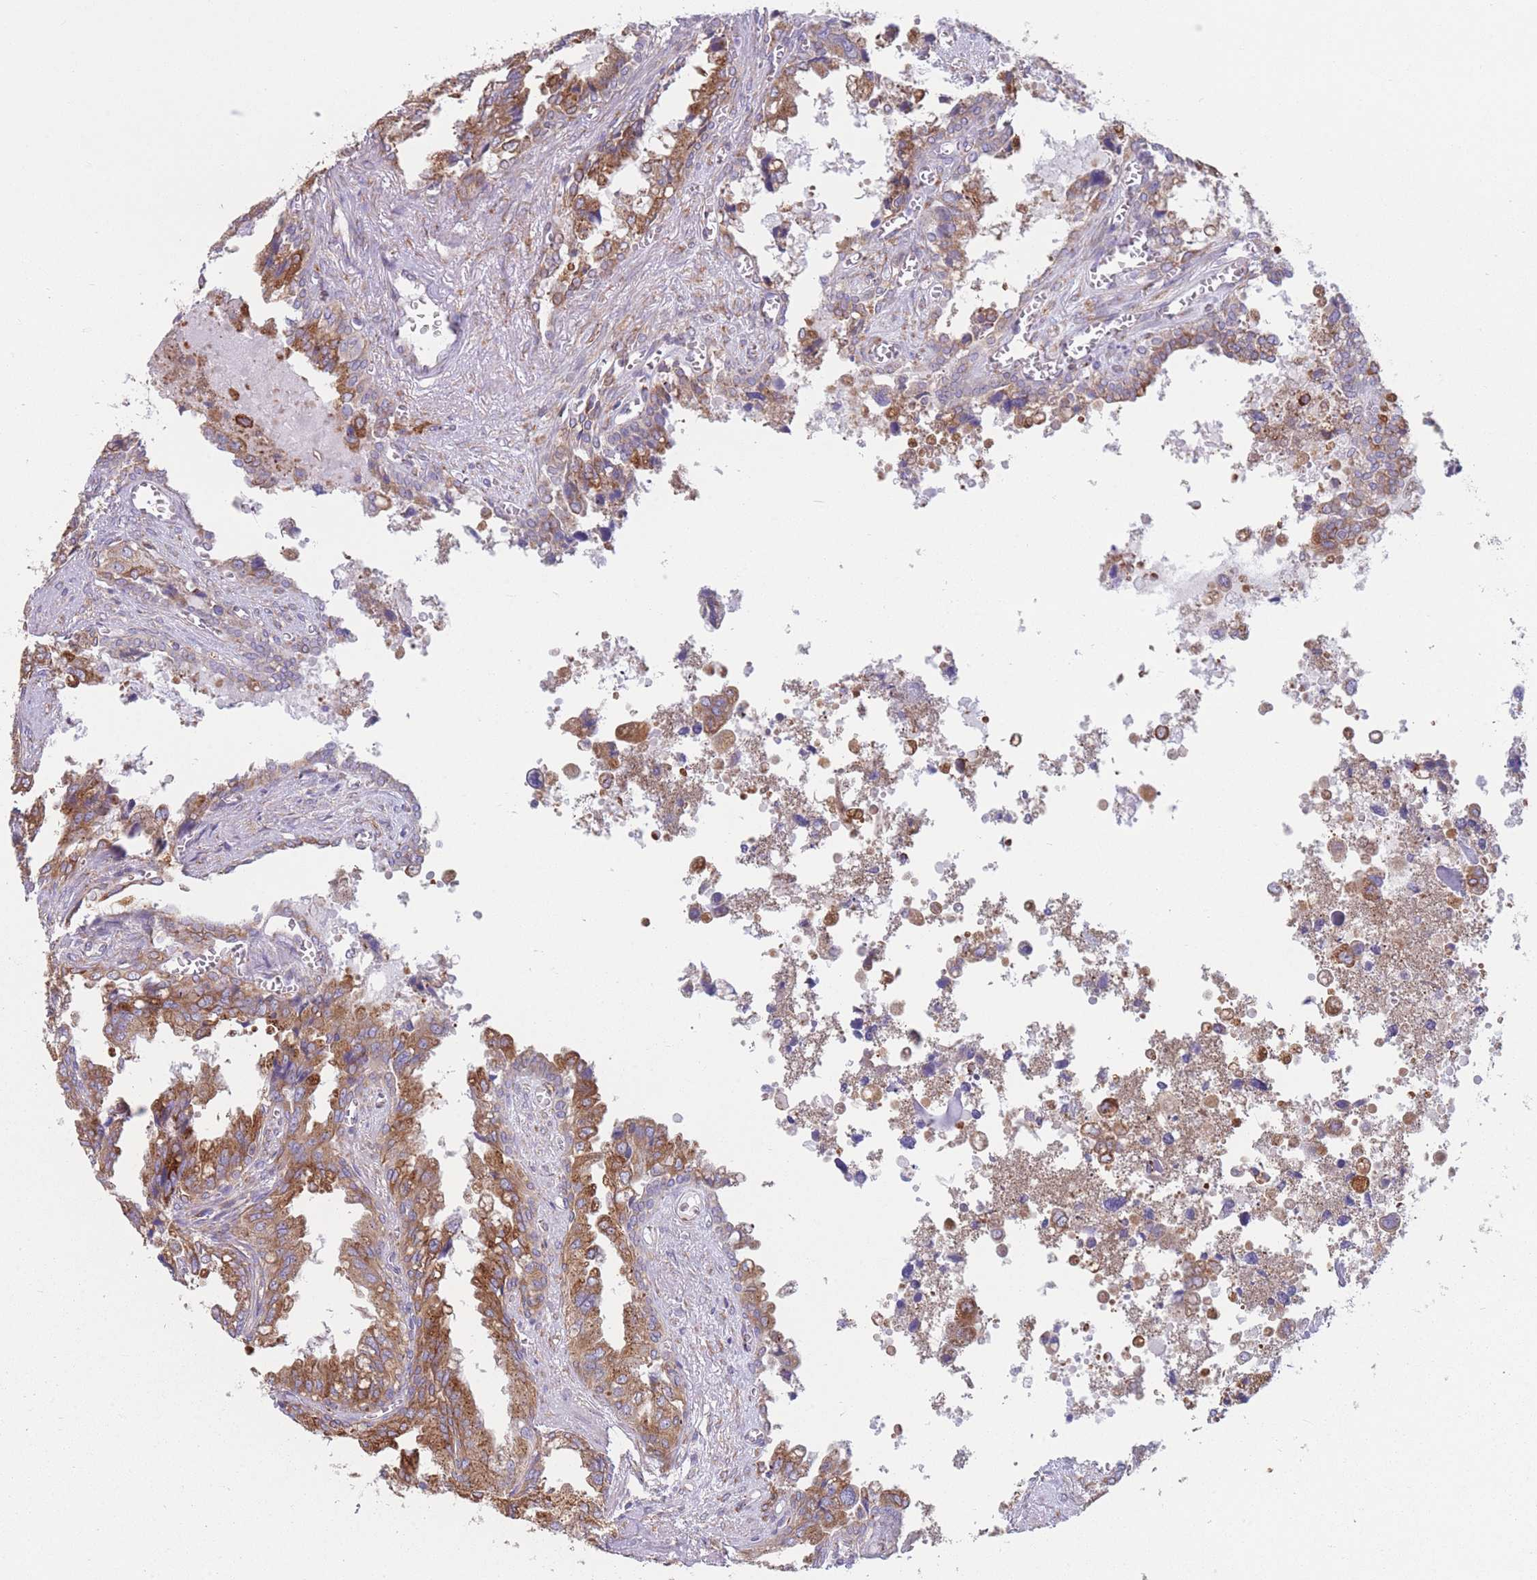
{"staining": {"intensity": "moderate", "quantity": "25%-75%", "location": "cytoplasmic/membranous"}, "tissue": "seminal vesicle", "cell_type": "Glandular cells", "image_type": "normal", "snomed": [{"axis": "morphology", "description": "Normal tissue, NOS"}, {"axis": "topography", "description": "Seminal veicle"}], "caption": "Immunohistochemistry histopathology image of unremarkable seminal vesicle: human seminal vesicle stained using immunohistochemistry displays medium levels of moderate protein expression localized specifically in the cytoplasmic/membranous of glandular cells, appearing as a cytoplasmic/membranous brown color.", "gene": "AK9", "patient": {"sex": "male", "age": 67}}